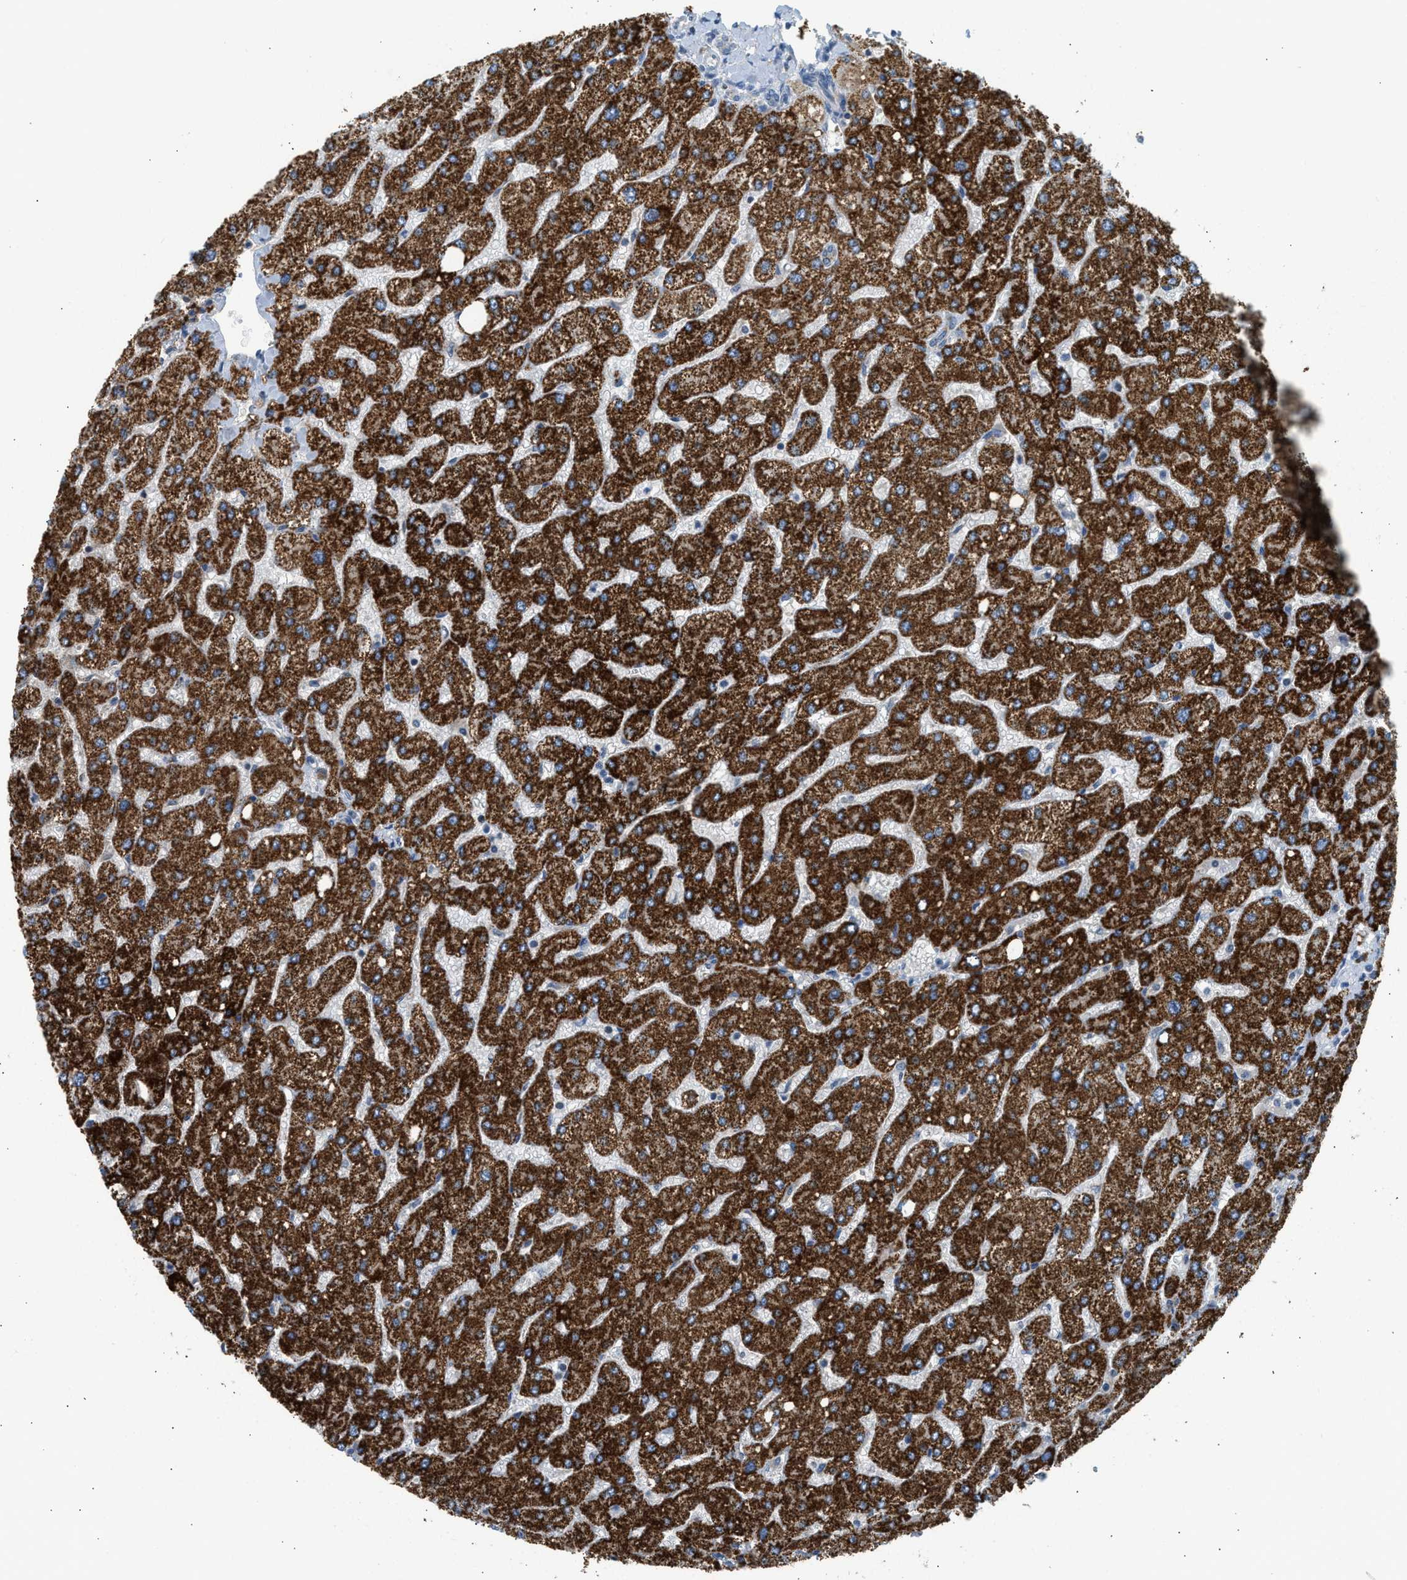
{"staining": {"intensity": "weak", "quantity": "25%-75%", "location": "cytoplasmic/membranous"}, "tissue": "liver", "cell_type": "Cholangiocytes", "image_type": "normal", "snomed": [{"axis": "morphology", "description": "Normal tissue, NOS"}, {"axis": "topography", "description": "Liver"}], "caption": "DAB (3,3'-diaminobenzidine) immunohistochemical staining of normal liver shows weak cytoplasmic/membranous protein staining in about 25%-75% of cholangiocytes.", "gene": "GOT2", "patient": {"sex": "male", "age": 55}}